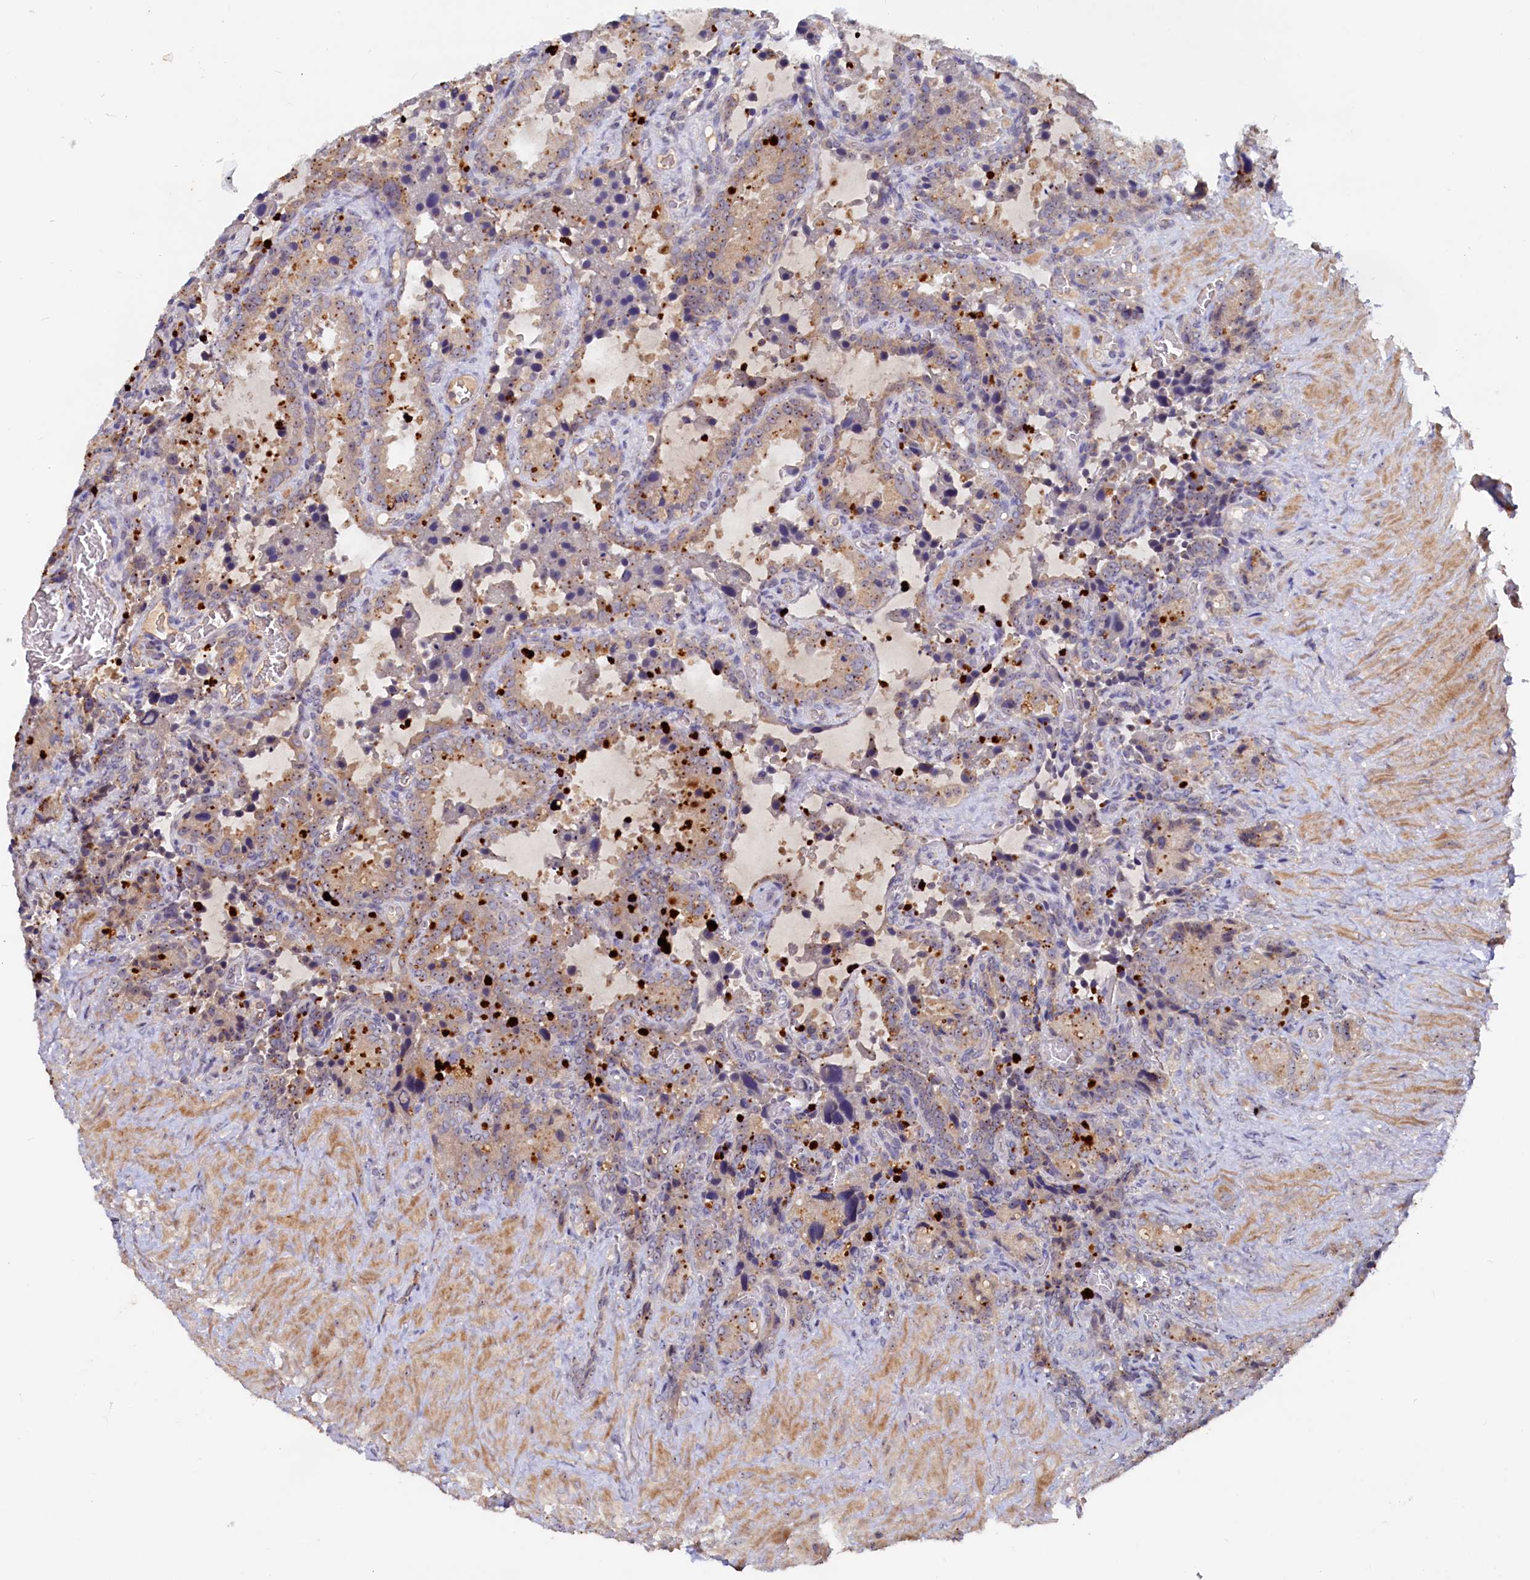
{"staining": {"intensity": "moderate", "quantity": "<25%", "location": "cytoplasmic/membranous"}, "tissue": "seminal vesicle", "cell_type": "Glandular cells", "image_type": "normal", "snomed": [{"axis": "morphology", "description": "Normal tissue, NOS"}, {"axis": "topography", "description": "Seminal veicle"}], "caption": "Immunohistochemistry staining of normal seminal vesicle, which displays low levels of moderate cytoplasmic/membranous staining in approximately <25% of glandular cells indicating moderate cytoplasmic/membranous protein positivity. The staining was performed using DAB (3,3'-diaminobenzidine) (brown) for protein detection and nuclei were counterstained in hematoxylin (blue).", "gene": "RGS7BP", "patient": {"sex": "male", "age": 62}}